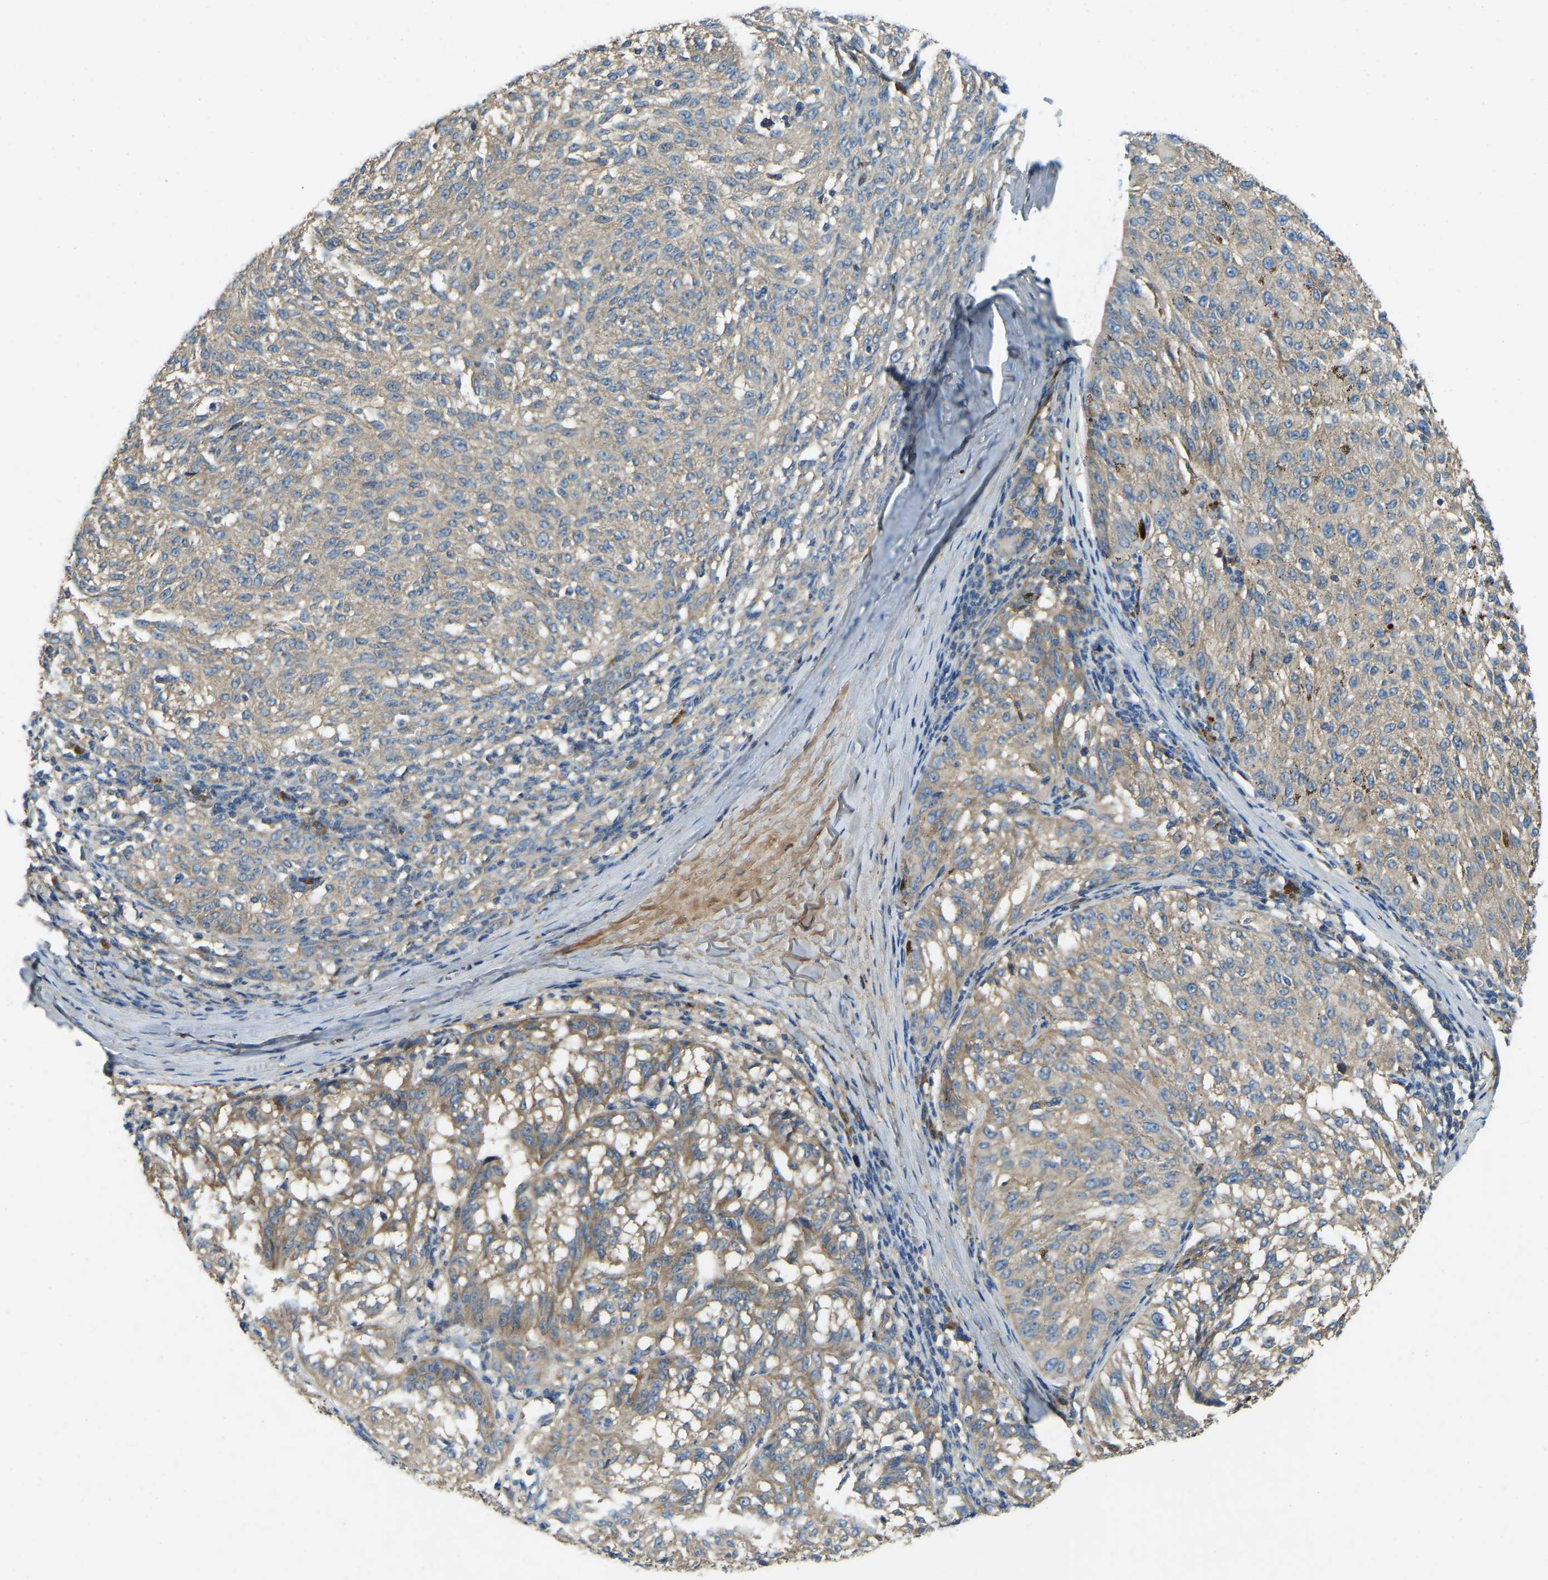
{"staining": {"intensity": "weak", "quantity": "25%-75%", "location": "cytoplasmic/membranous"}, "tissue": "melanoma", "cell_type": "Tumor cells", "image_type": "cancer", "snomed": [{"axis": "morphology", "description": "Malignant melanoma, NOS"}, {"axis": "topography", "description": "Skin"}], "caption": "Immunohistochemical staining of malignant melanoma demonstrates low levels of weak cytoplasmic/membranous protein staining in about 25%-75% of tumor cells. Nuclei are stained in blue.", "gene": "ATP8B1", "patient": {"sex": "female", "age": 72}}